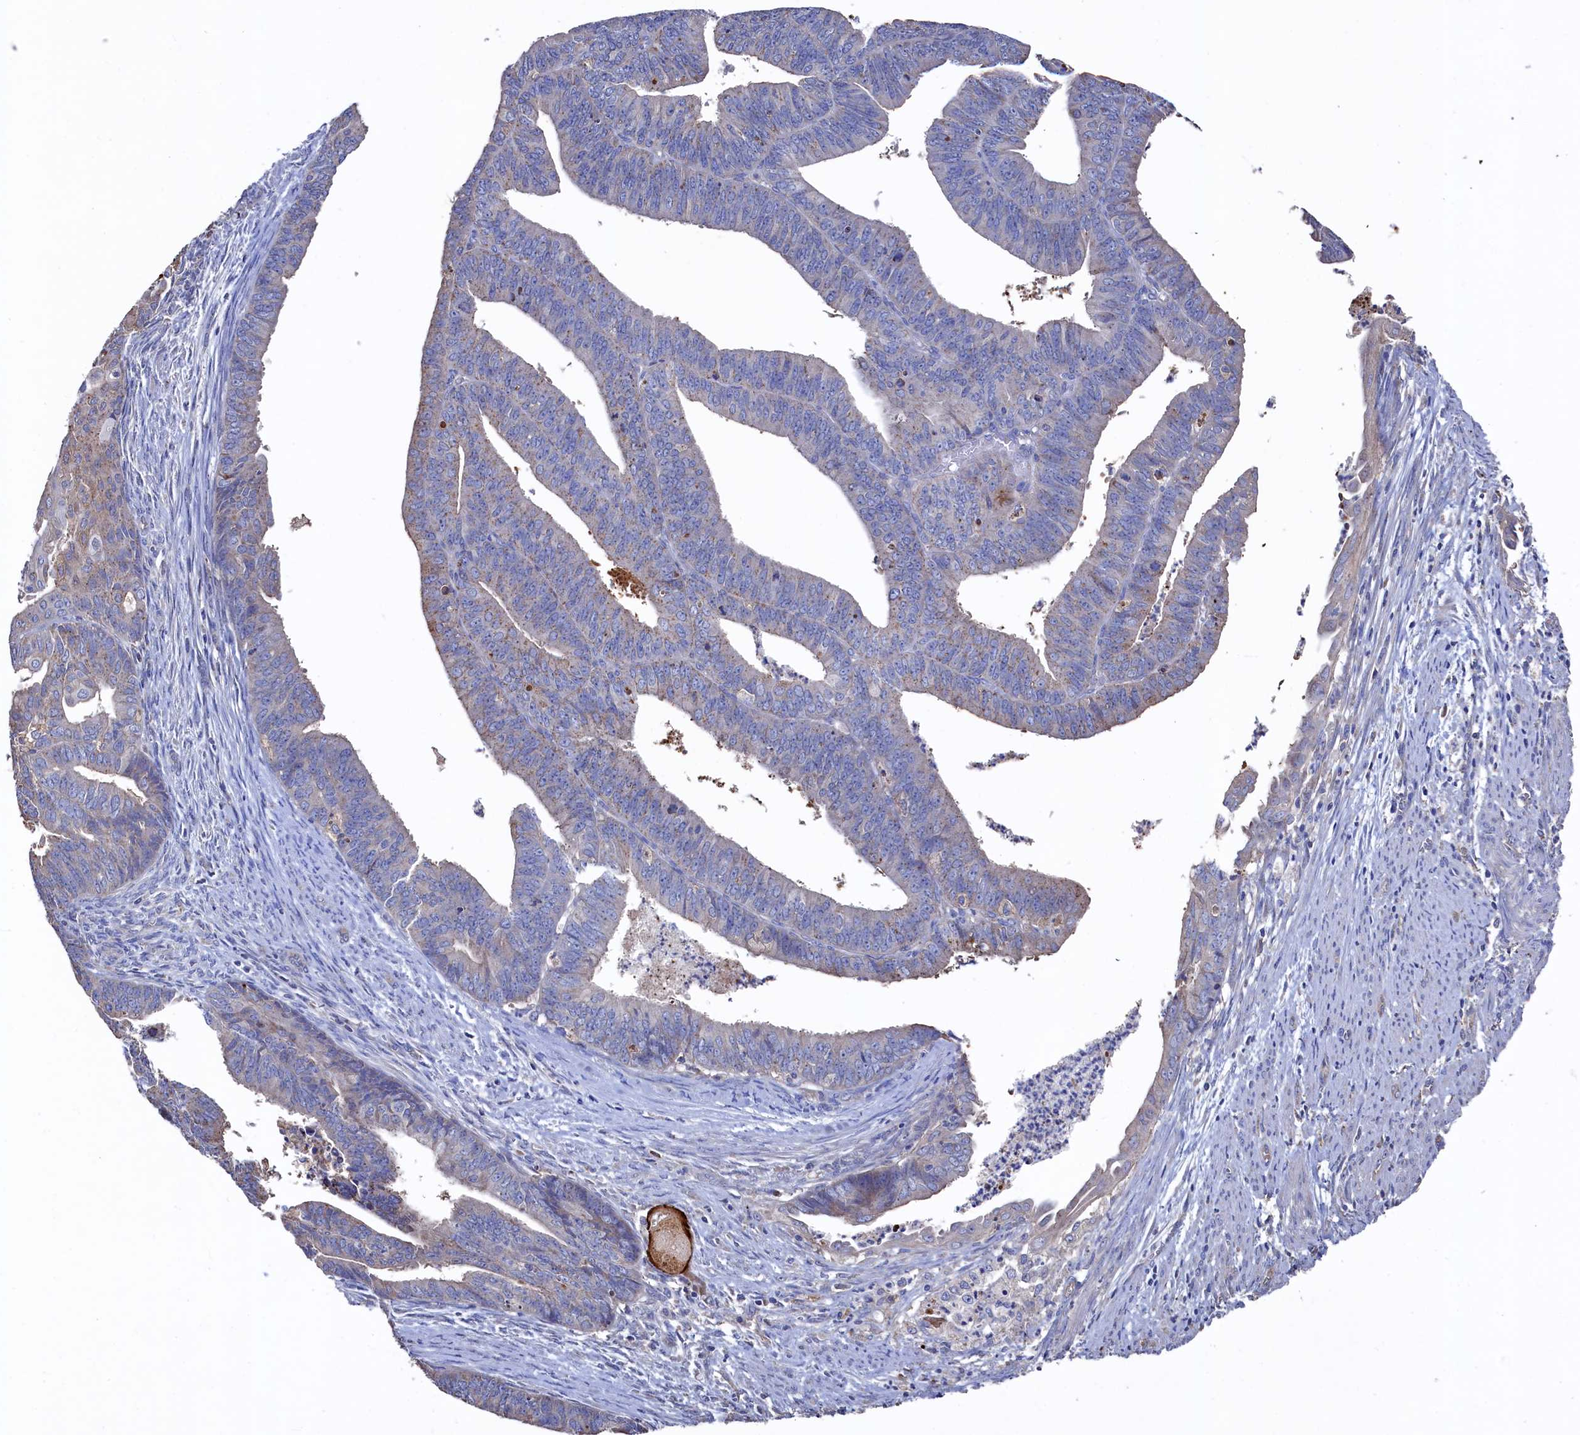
{"staining": {"intensity": "weak", "quantity": "<25%", "location": "cytoplasmic/membranous"}, "tissue": "endometrial cancer", "cell_type": "Tumor cells", "image_type": "cancer", "snomed": [{"axis": "morphology", "description": "Adenocarcinoma, NOS"}, {"axis": "topography", "description": "Endometrium"}], "caption": "There is no significant positivity in tumor cells of endometrial cancer (adenocarcinoma).", "gene": "TK2", "patient": {"sex": "female", "age": 73}}